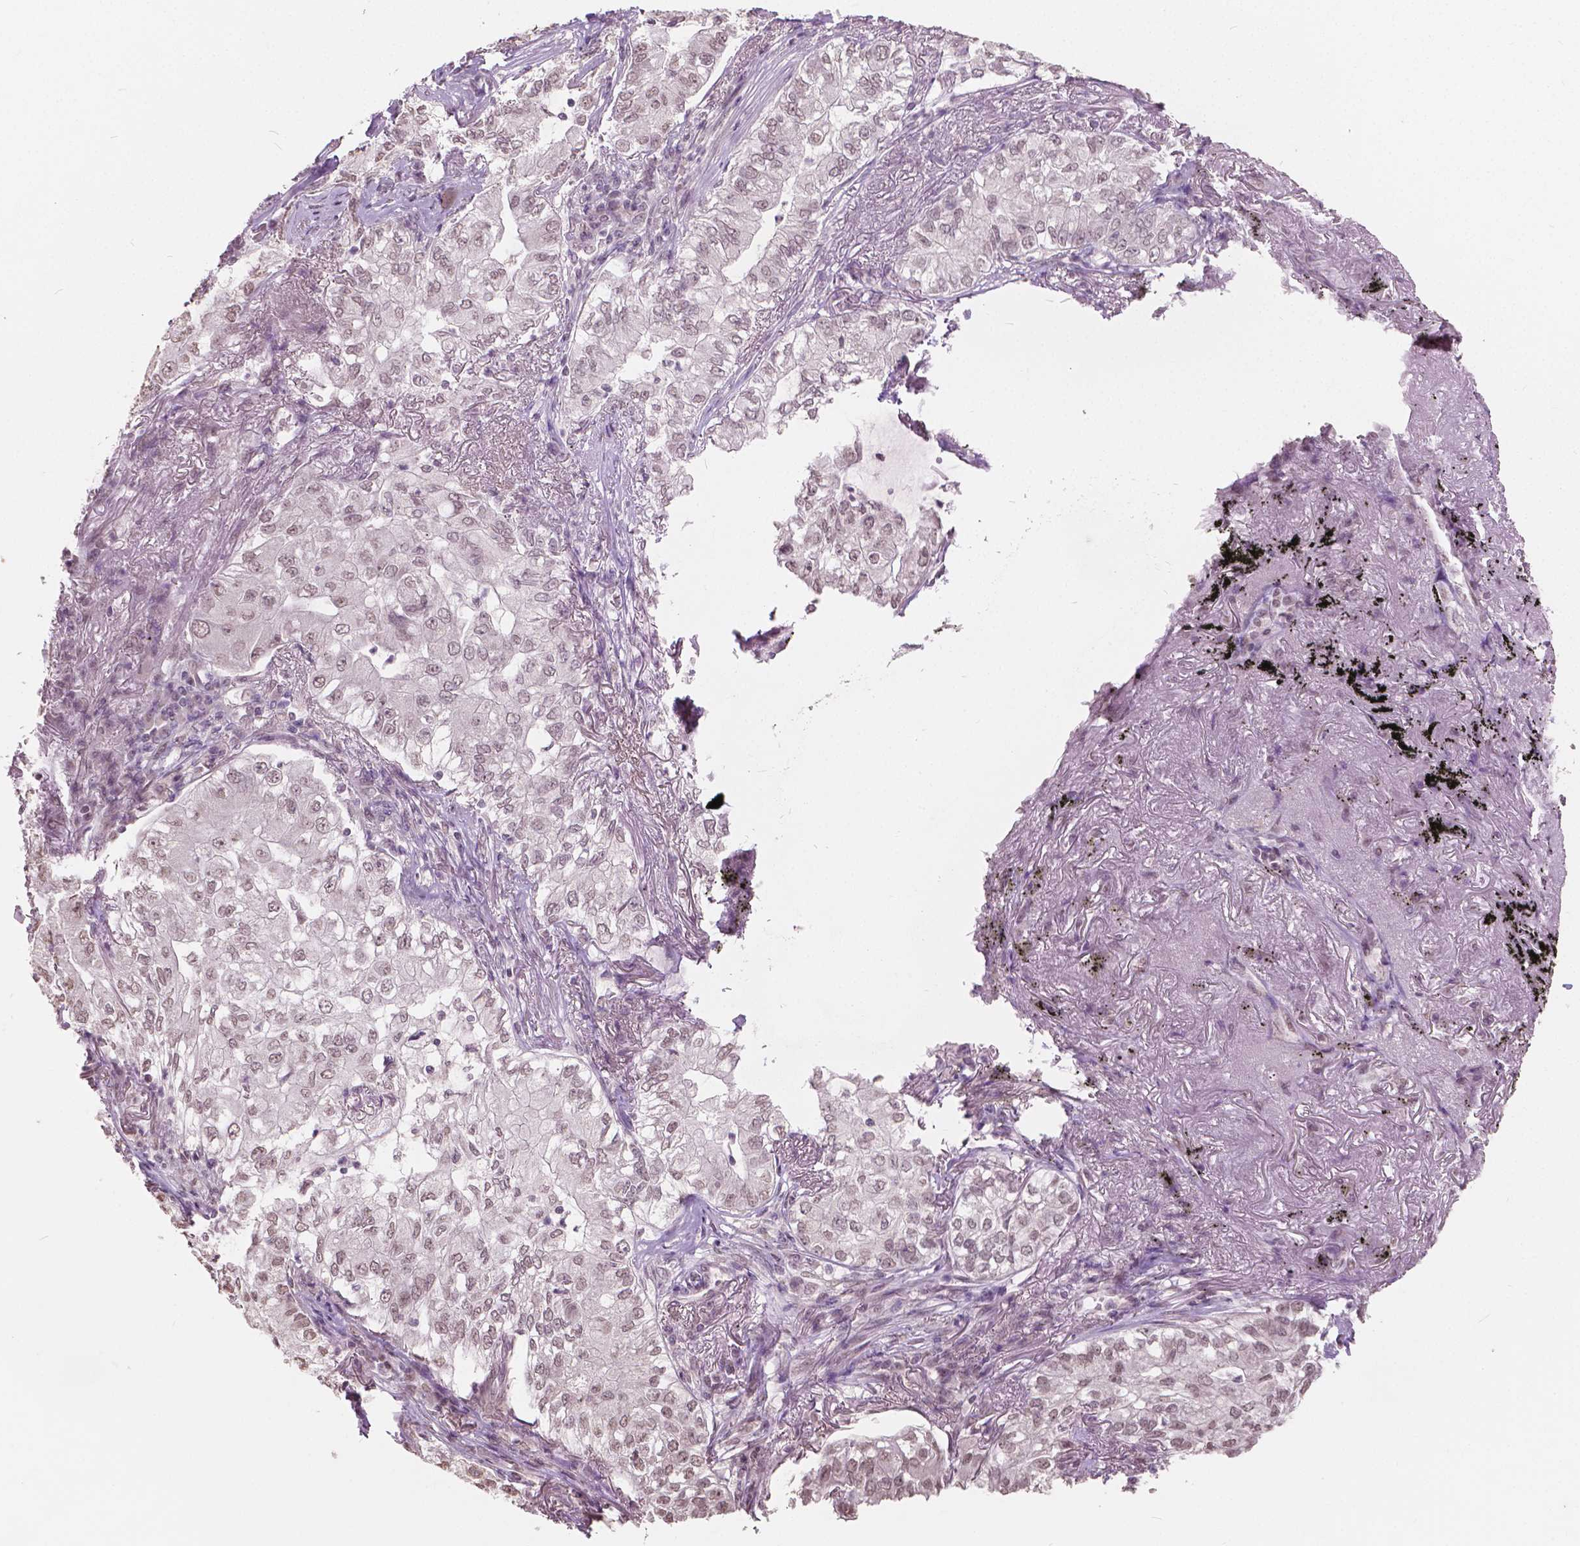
{"staining": {"intensity": "weak", "quantity": ">75%", "location": "nuclear"}, "tissue": "lung cancer", "cell_type": "Tumor cells", "image_type": "cancer", "snomed": [{"axis": "morphology", "description": "Adenocarcinoma, NOS"}, {"axis": "topography", "description": "Lung"}], "caption": "Immunohistochemistry staining of adenocarcinoma (lung), which reveals low levels of weak nuclear expression in about >75% of tumor cells indicating weak nuclear protein positivity. The staining was performed using DAB (3,3'-diaminobenzidine) (brown) for protein detection and nuclei were counterstained in hematoxylin (blue).", "gene": "HOXA10", "patient": {"sex": "female", "age": 73}}